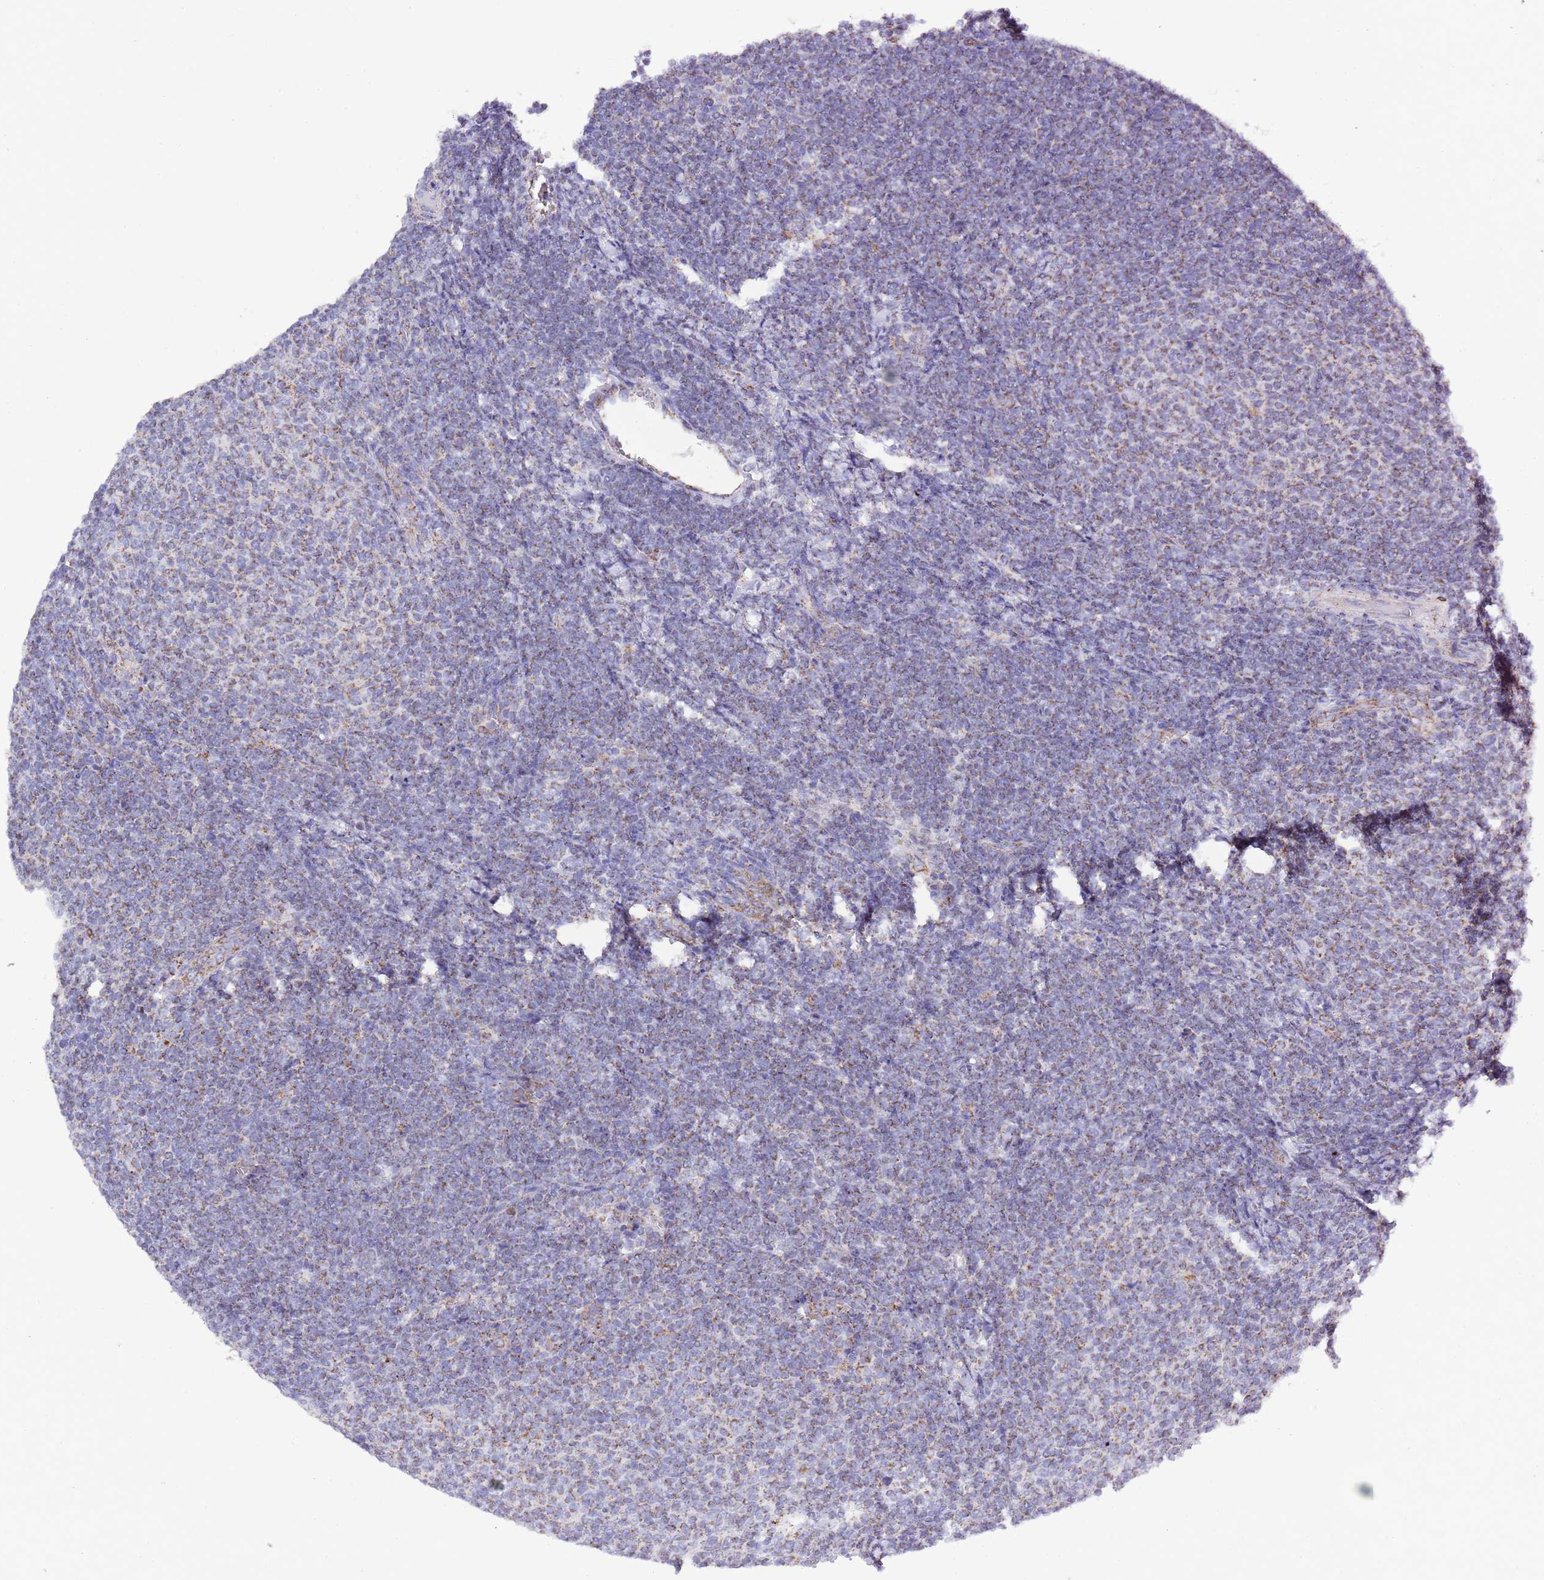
{"staining": {"intensity": "weak", "quantity": "25%-75%", "location": "cytoplasmic/membranous"}, "tissue": "lymphoma", "cell_type": "Tumor cells", "image_type": "cancer", "snomed": [{"axis": "morphology", "description": "Malignant lymphoma, non-Hodgkin's type, Low grade"}, {"axis": "topography", "description": "Lymph node"}], "caption": "DAB immunohistochemical staining of human malignant lymphoma, non-Hodgkin's type (low-grade) reveals weak cytoplasmic/membranous protein staining in about 25%-75% of tumor cells.", "gene": "TEKTIP1", "patient": {"sex": "male", "age": 66}}